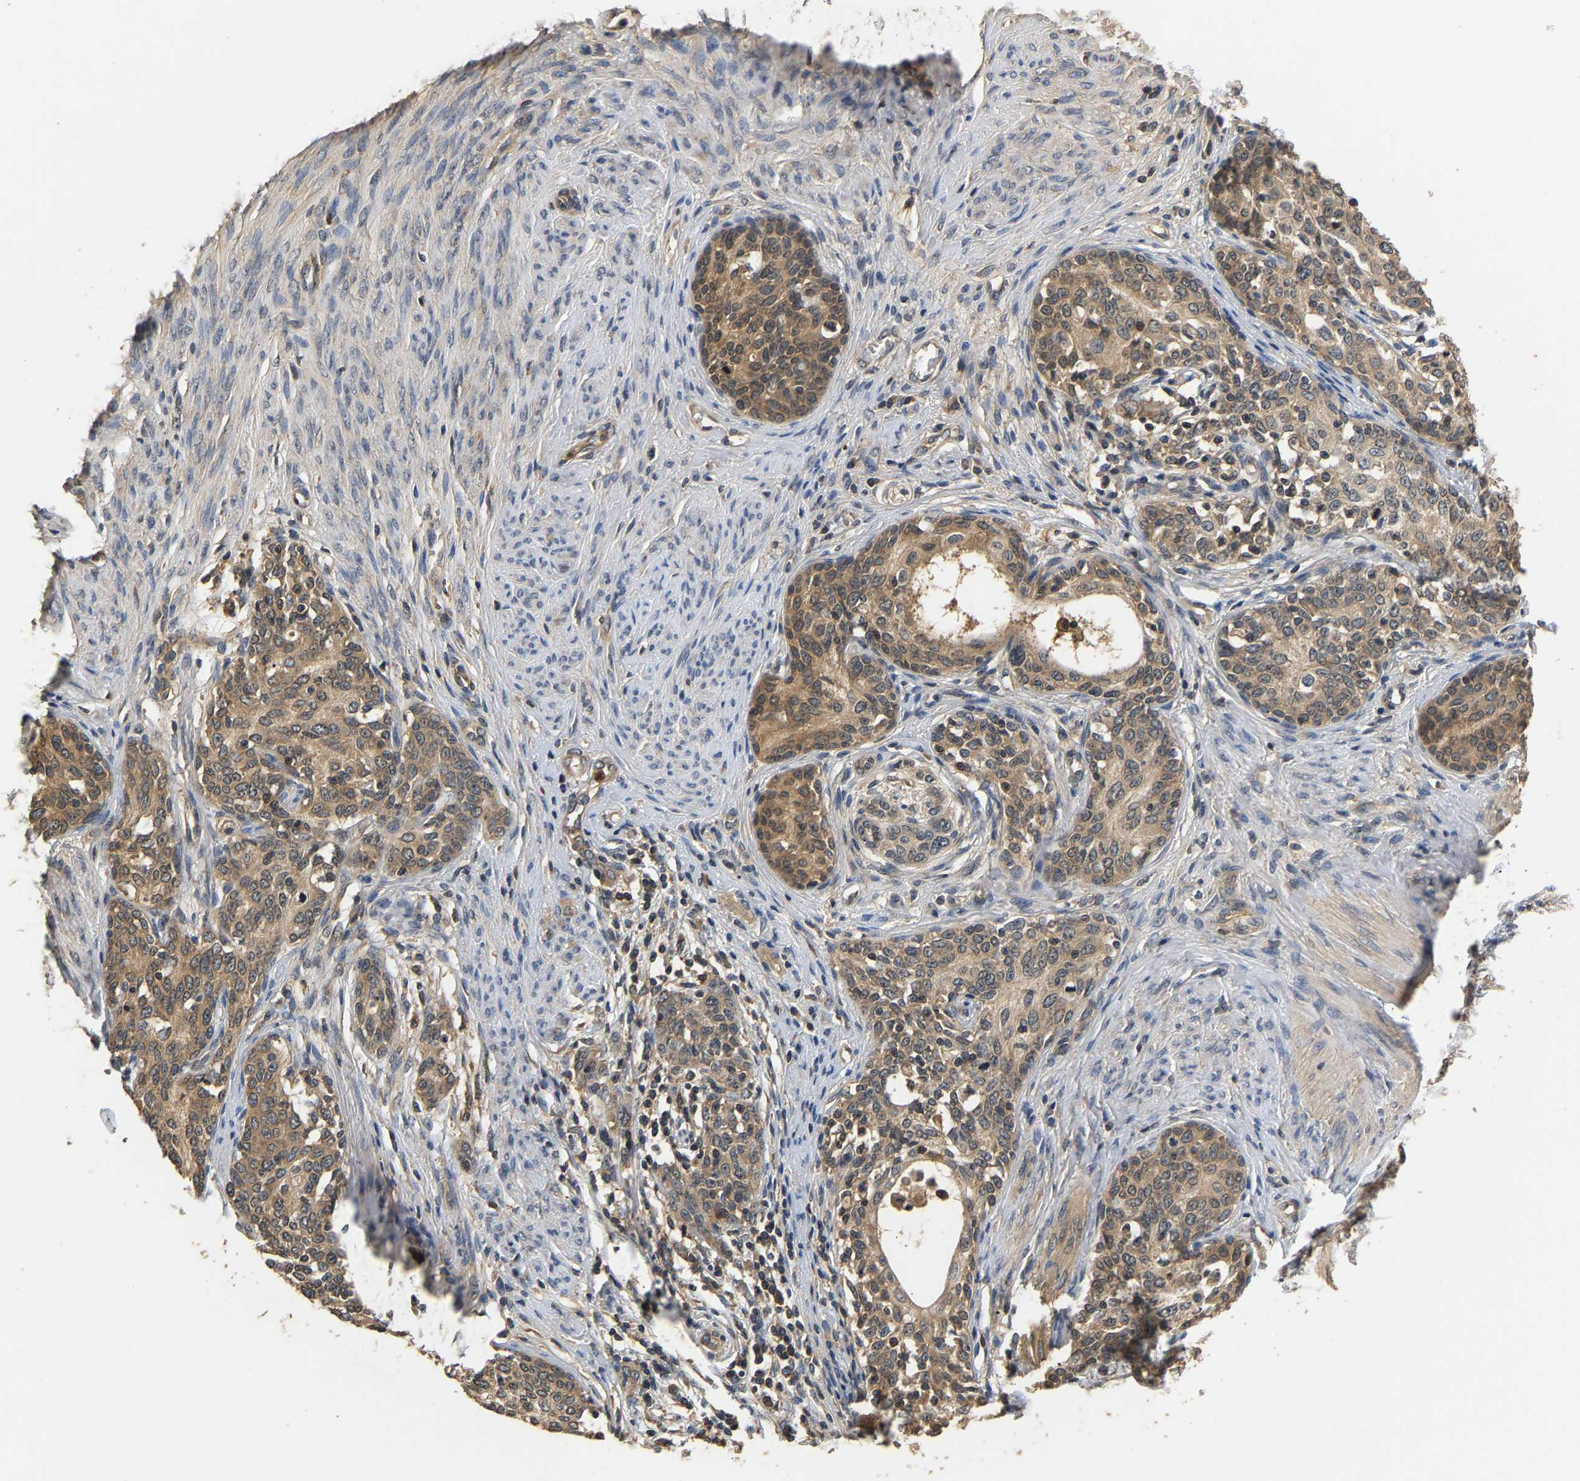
{"staining": {"intensity": "moderate", "quantity": ">75%", "location": "cytoplasmic/membranous"}, "tissue": "cervical cancer", "cell_type": "Tumor cells", "image_type": "cancer", "snomed": [{"axis": "morphology", "description": "Squamous cell carcinoma, NOS"}, {"axis": "morphology", "description": "Adenocarcinoma, NOS"}, {"axis": "topography", "description": "Cervix"}], "caption": "Brown immunohistochemical staining in cervical squamous cell carcinoma reveals moderate cytoplasmic/membranous positivity in about >75% of tumor cells. Using DAB (brown) and hematoxylin (blue) stains, captured at high magnification using brightfield microscopy.", "gene": "GPI", "patient": {"sex": "female", "age": 52}}